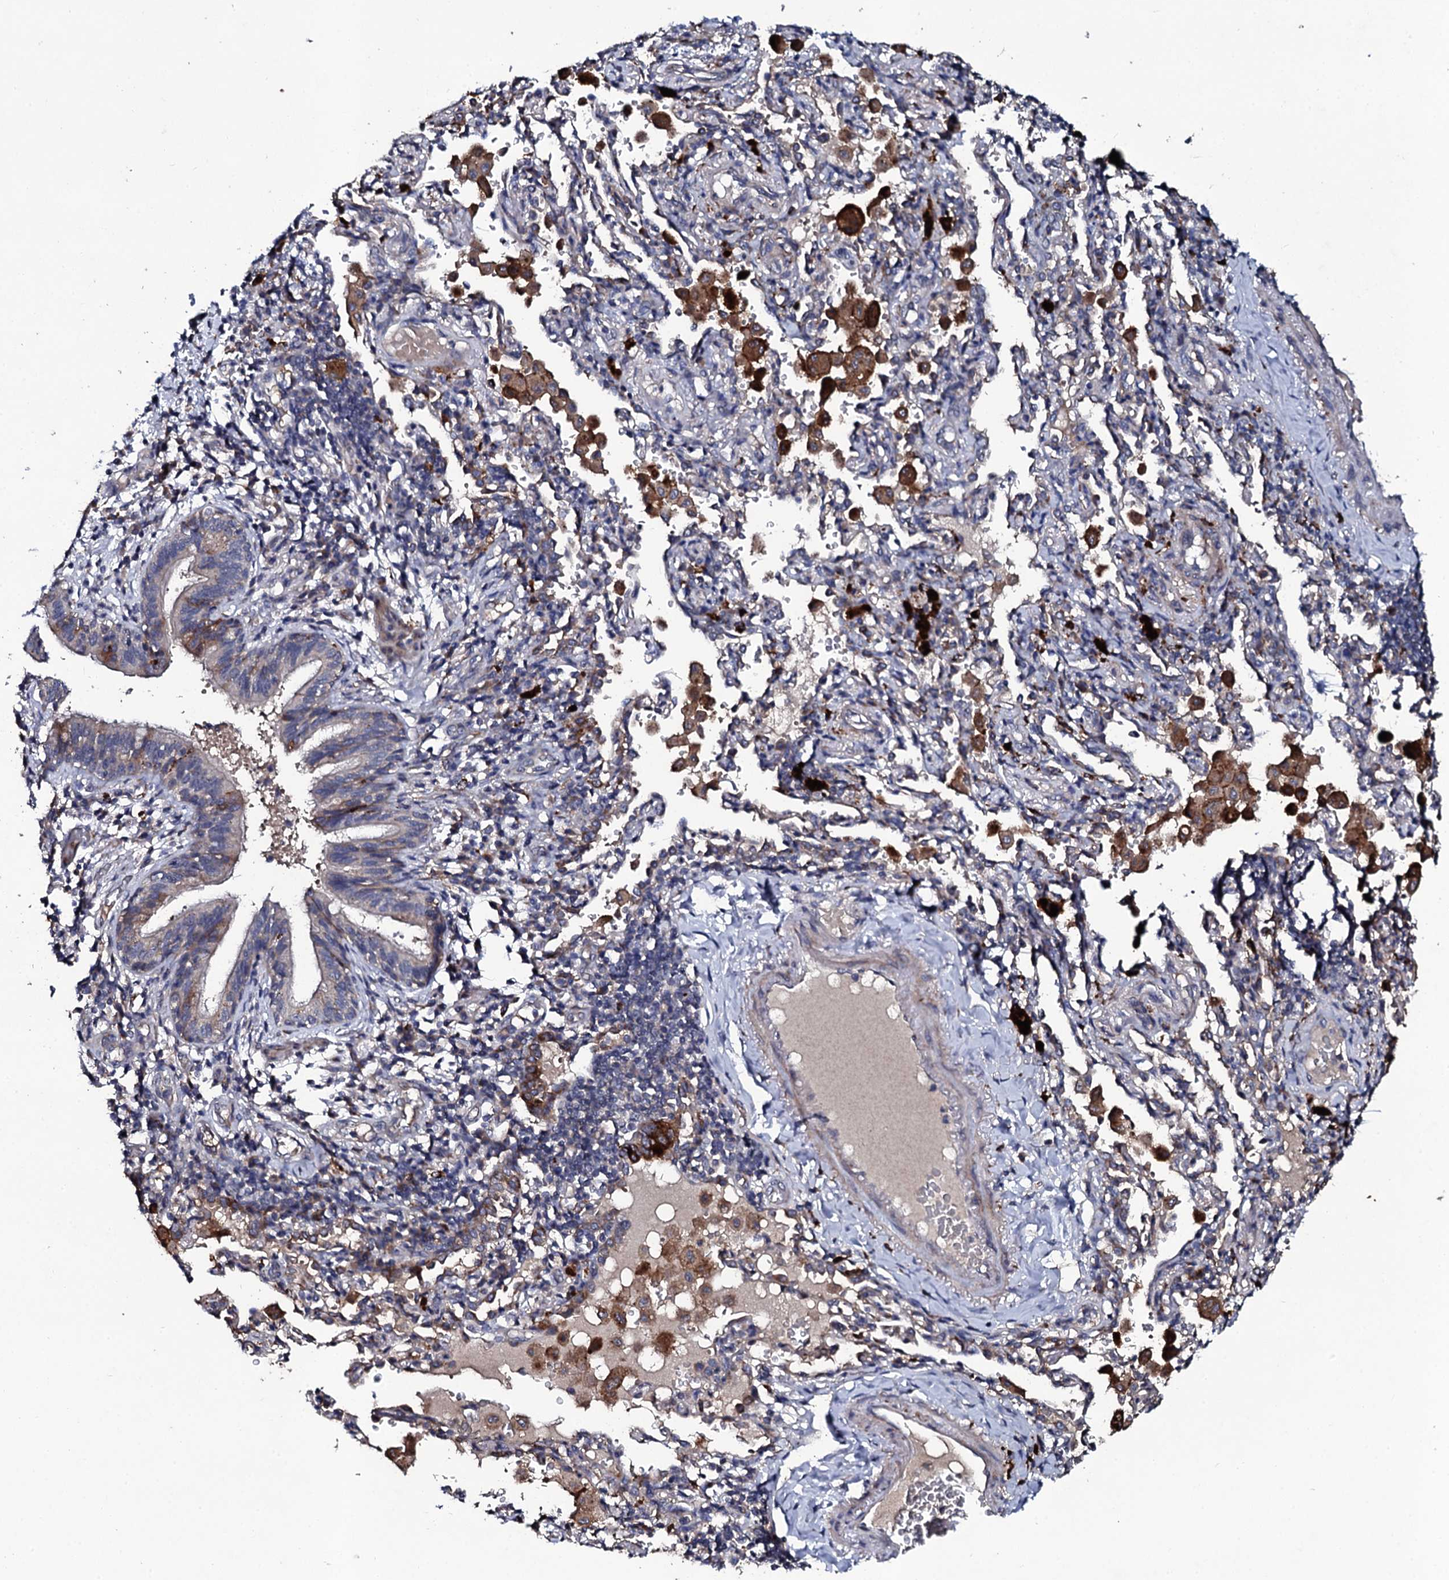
{"staining": {"intensity": "moderate", "quantity": "25%-75%", "location": "cytoplasmic/membranous"}, "tissue": "bronchus", "cell_type": "Respiratory epithelial cells", "image_type": "normal", "snomed": [{"axis": "morphology", "description": "Normal tissue, NOS"}, {"axis": "topography", "description": "Cartilage tissue"}, {"axis": "topography", "description": "Bronchus"}], "caption": "Bronchus stained with DAB IHC displays medium levels of moderate cytoplasmic/membranous staining in approximately 25%-75% of respiratory epithelial cells.", "gene": "LRRC28", "patient": {"sex": "female", "age": 36}}